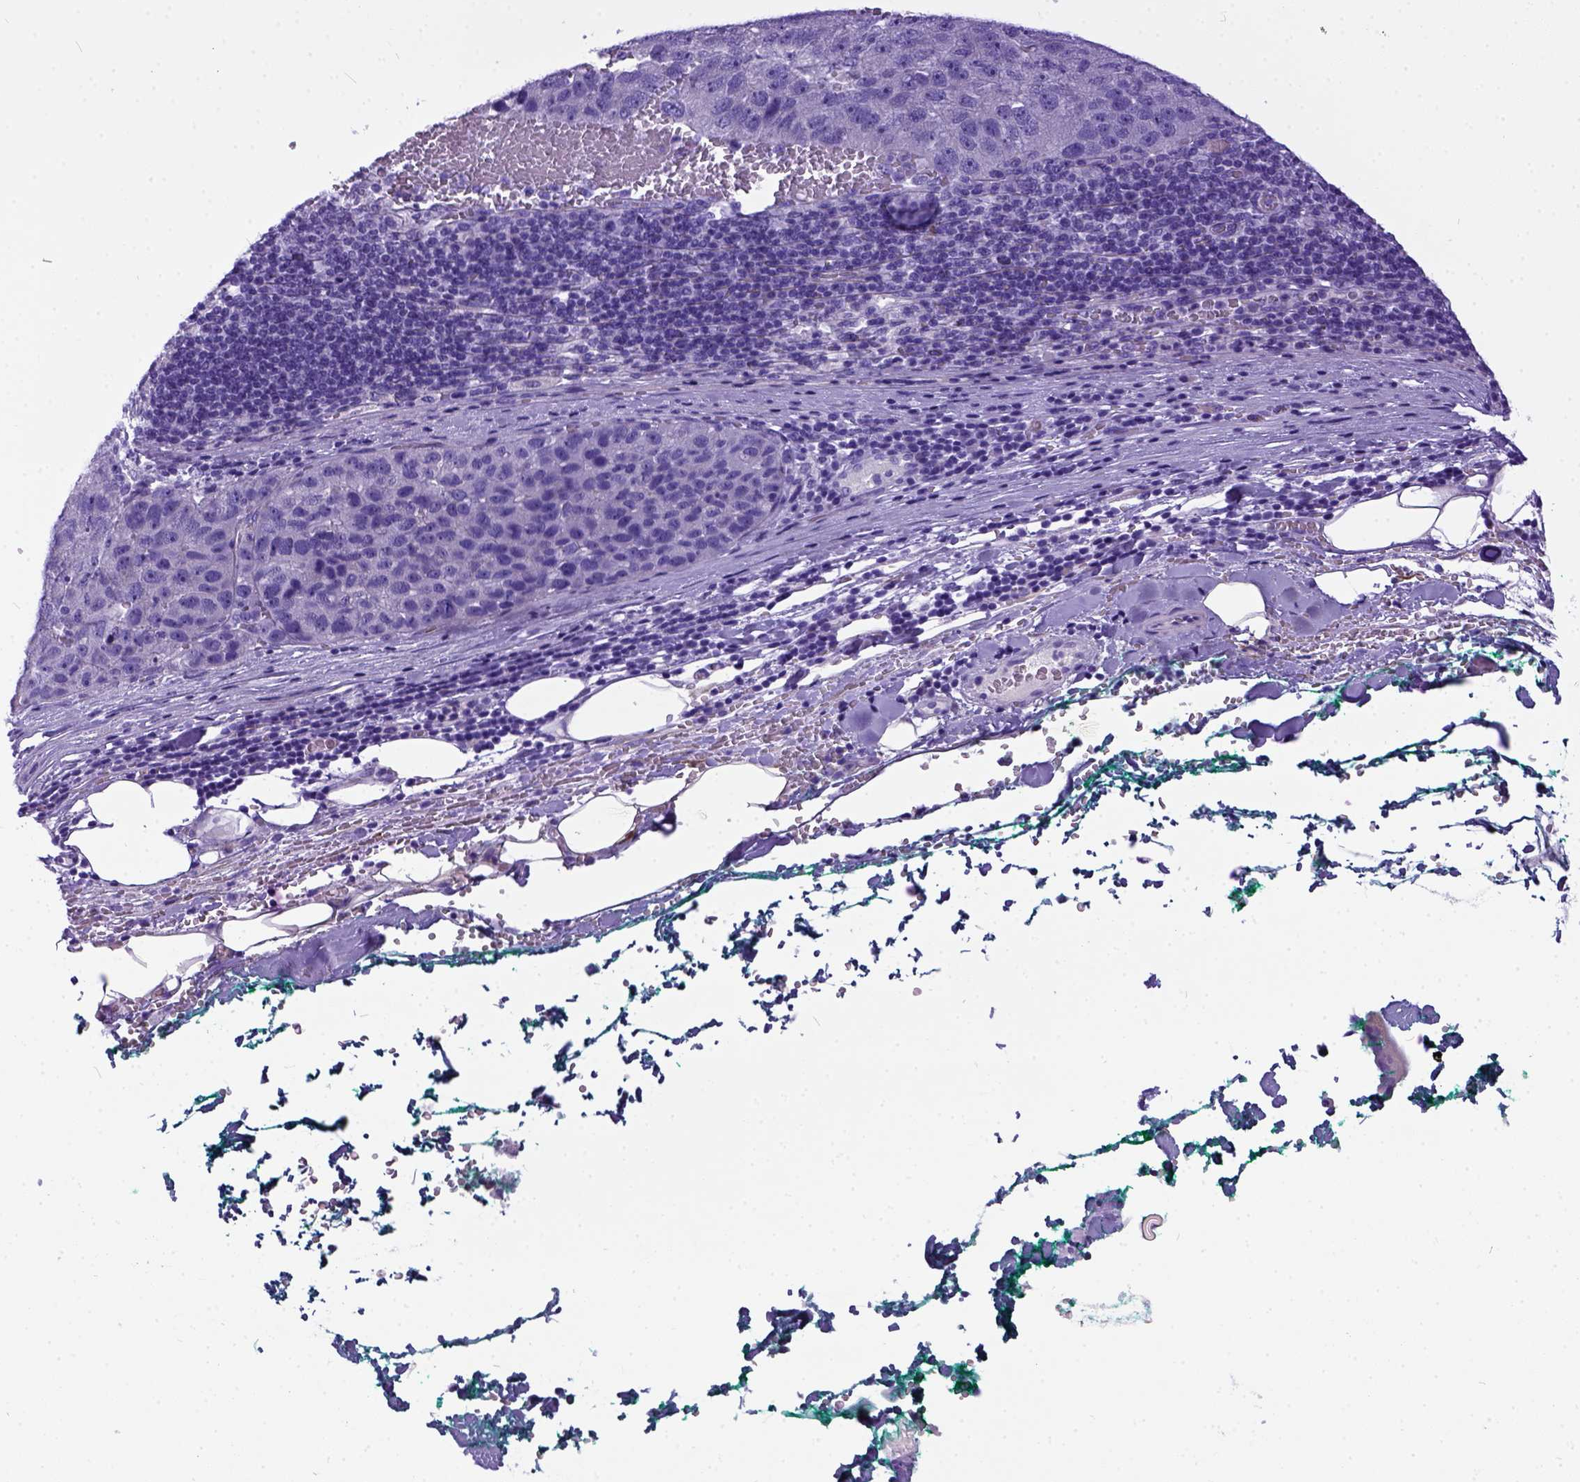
{"staining": {"intensity": "negative", "quantity": "none", "location": "none"}, "tissue": "pancreatic cancer", "cell_type": "Tumor cells", "image_type": "cancer", "snomed": [{"axis": "morphology", "description": "Adenocarcinoma, NOS"}, {"axis": "topography", "description": "Pancreas"}], "caption": "Immunohistochemical staining of human pancreatic cancer demonstrates no significant staining in tumor cells.", "gene": "IGF2", "patient": {"sex": "female", "age": 61}}